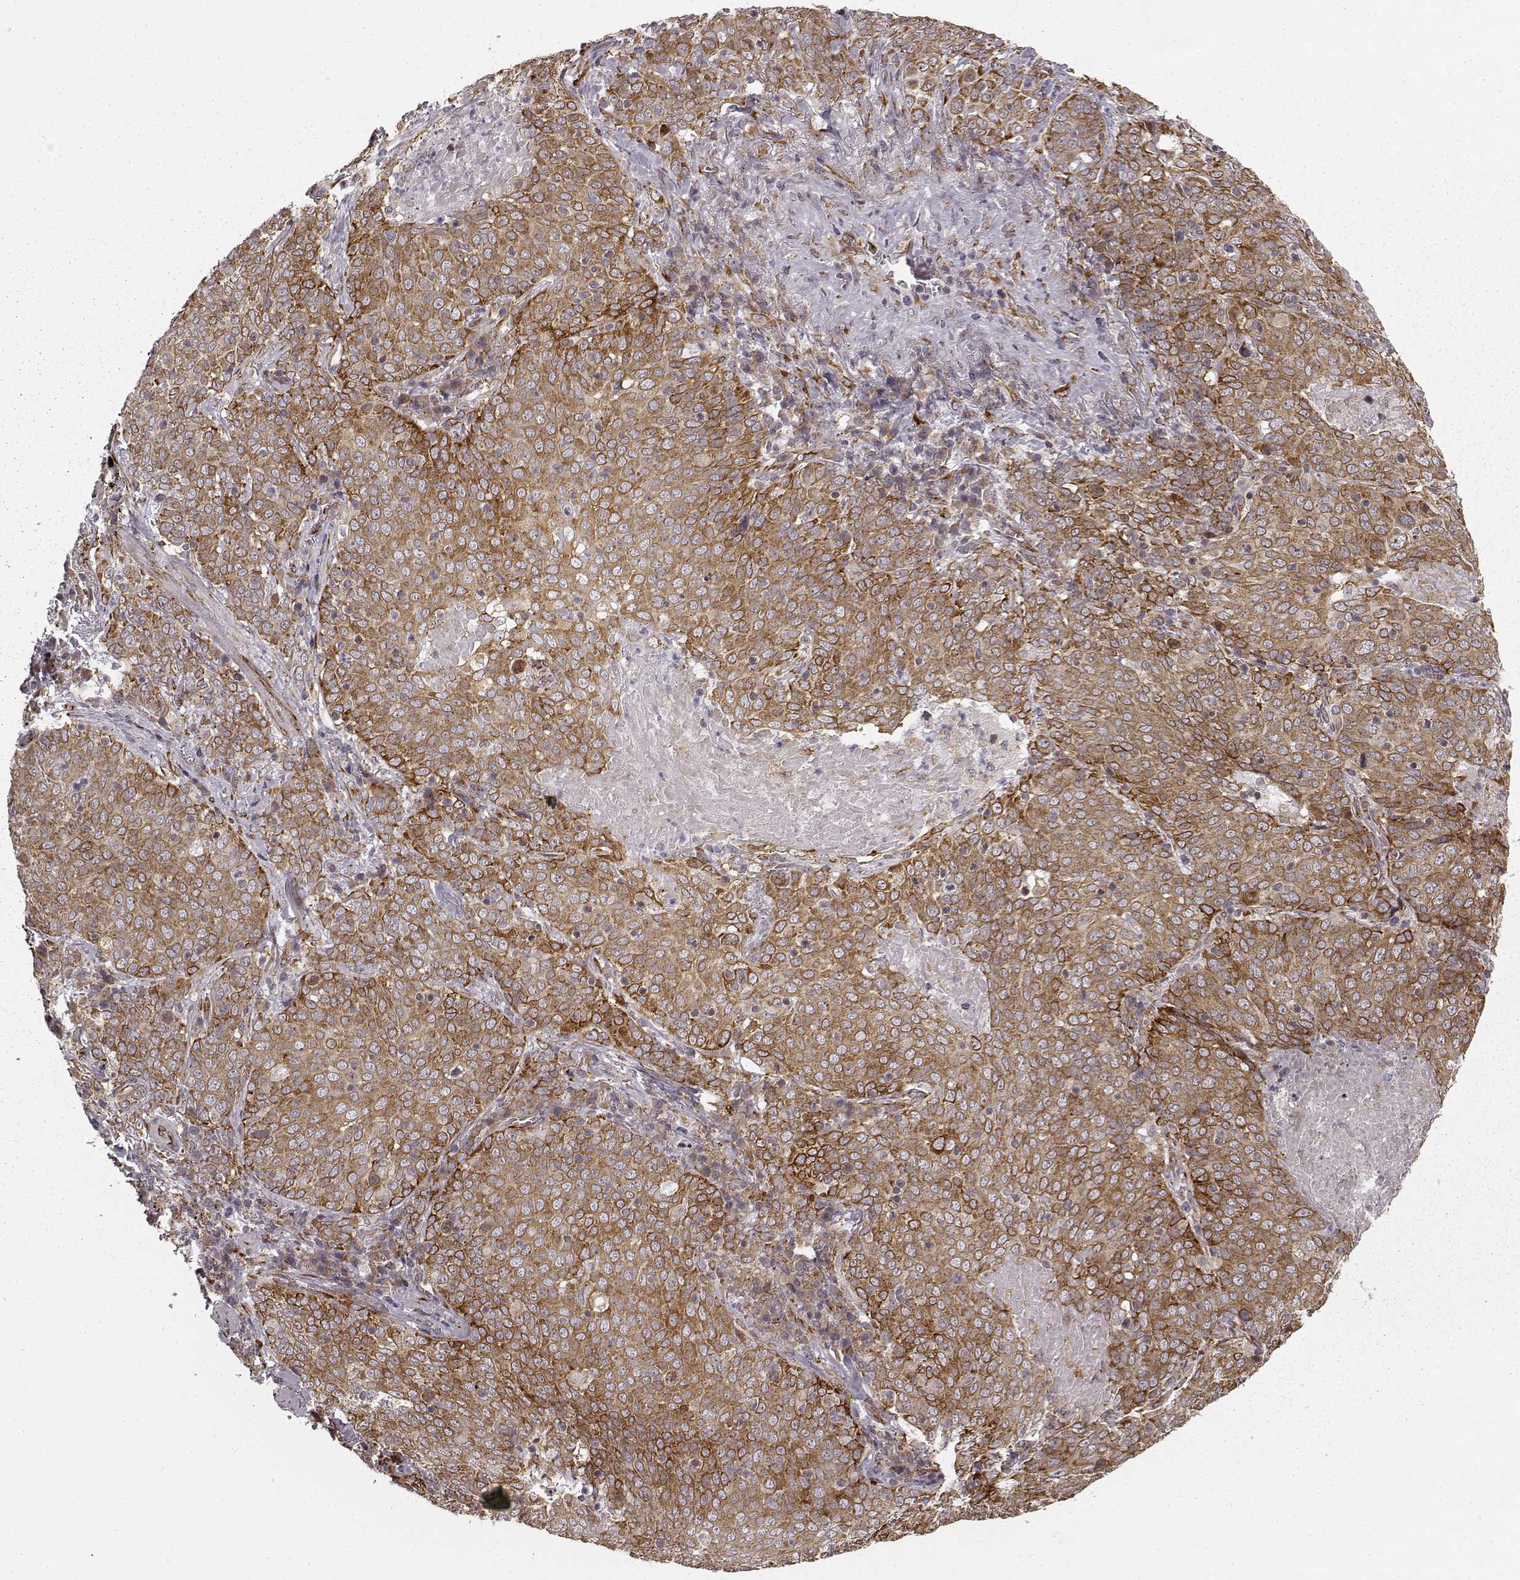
{"staining": {"intensity": "strong", "quantity": "<25%", "location": "cytoplasmic/membranous"}, "tissue": "lung cancer", "cell_type": "Tumor cells", "image_type": "cancer", "snomed": [{"axis": "morphology", "description": "Squamous cell carcinoma, NOS"}, {"axis": "topography", "description": "Lung"}], "caption": "A brown stain shows strong cytoplasmic/membranous positivity of a protein in human lung cancer (squamous cell carcinoma) tumor cells.", "gene": "TMEM14A", "patient": {"sex": "male", "age": 82}}